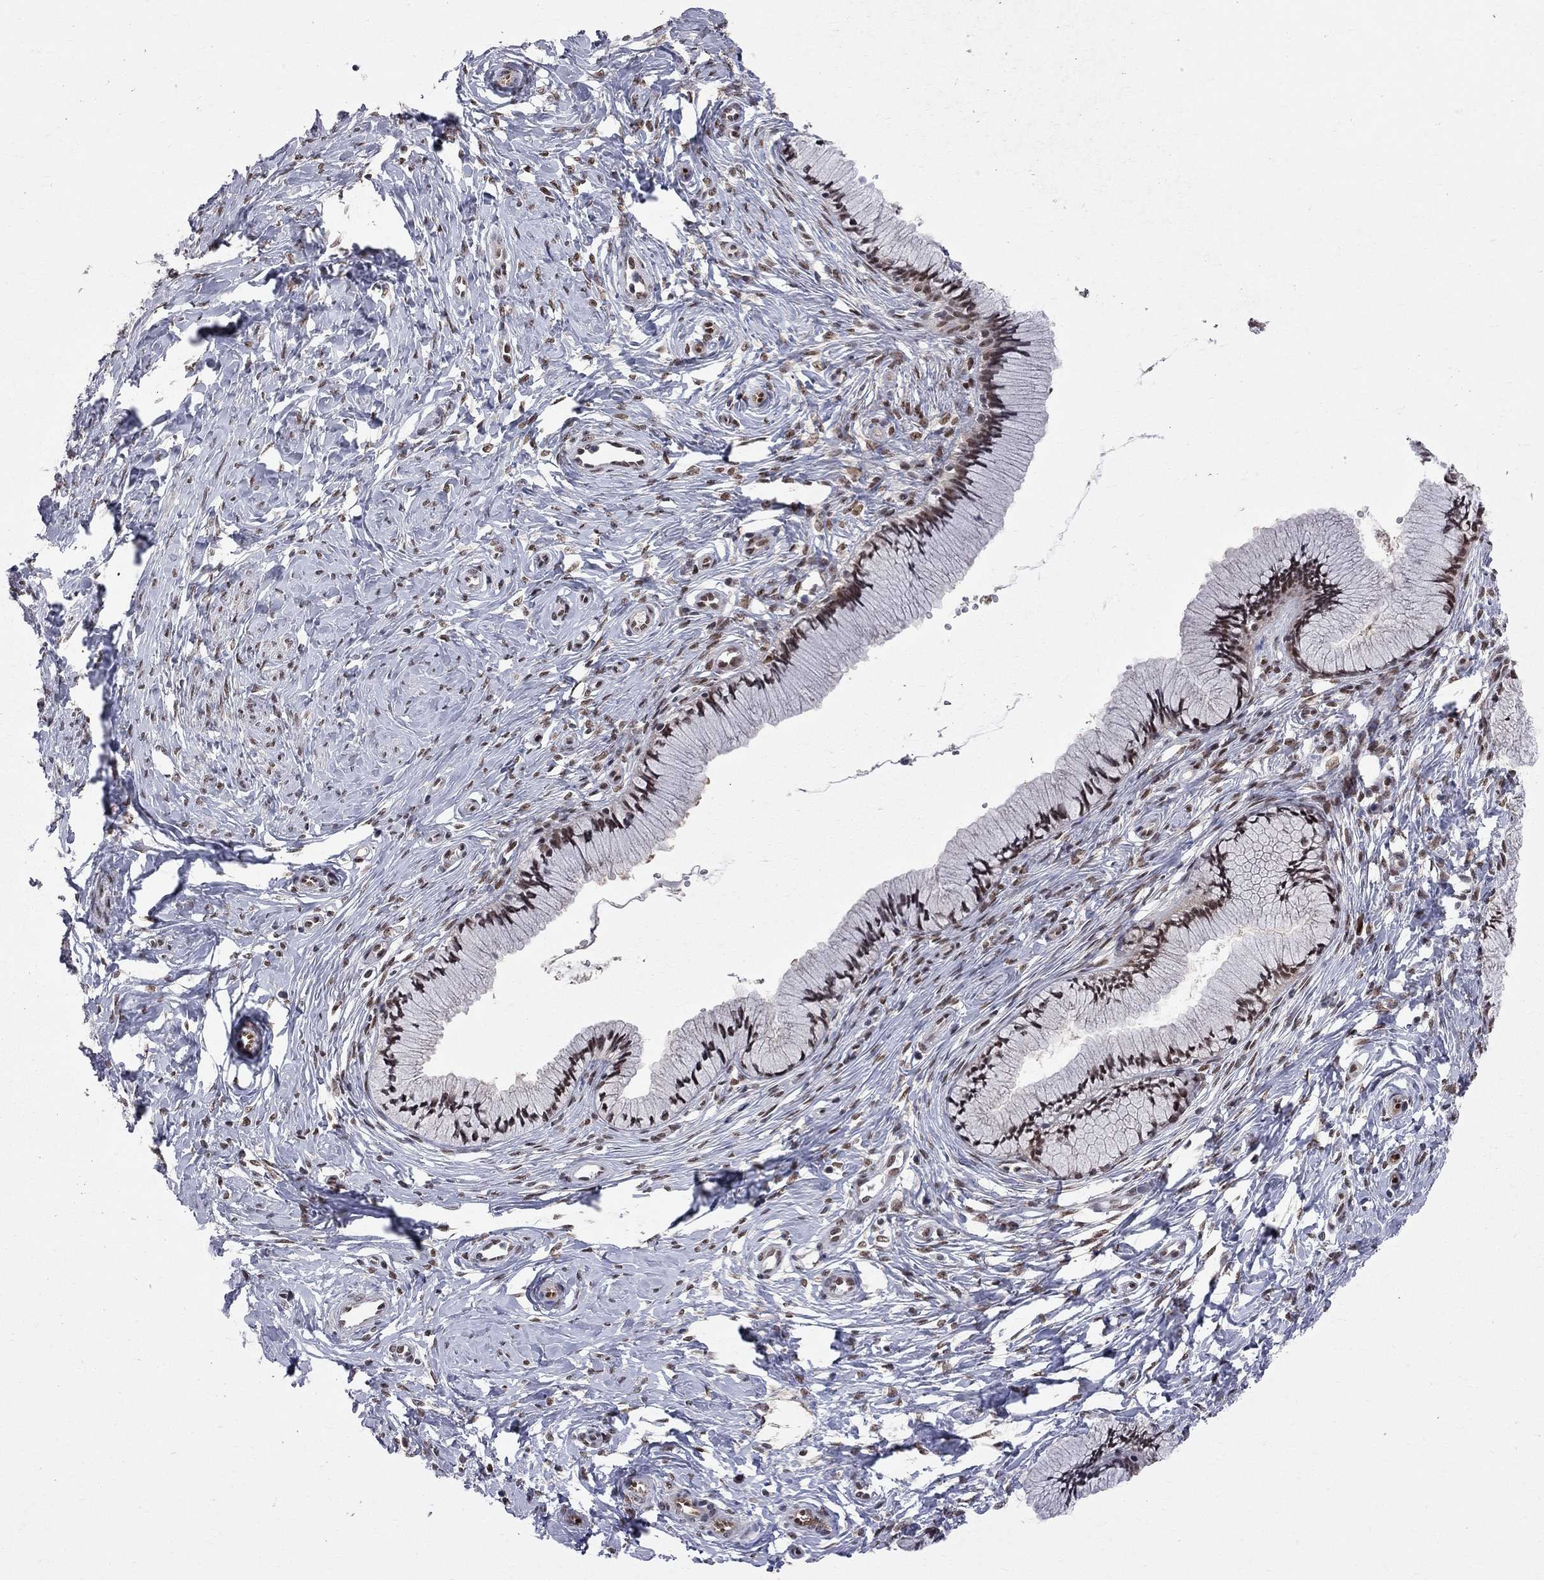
{"staining": {"intensity": "strong", "quantity": "25%-75%", "location": "nuclear"}, "tissue": "cervix", "cell_type": "Glandular cells", "image_type": "normal", "snomed": [{"axis": "morphology", "description": "Normal tissue, NOS"}, {"axis": "topography", "description": "Cervix"}], "caption": "IHC image of unremarkable cervix stained for a protein (brown), which displays high levels of strong nuclear staining in about 25%-75% of glandular cells.", "gene": "SAP30L", "patient": {"sex": "female", "age": 37}}